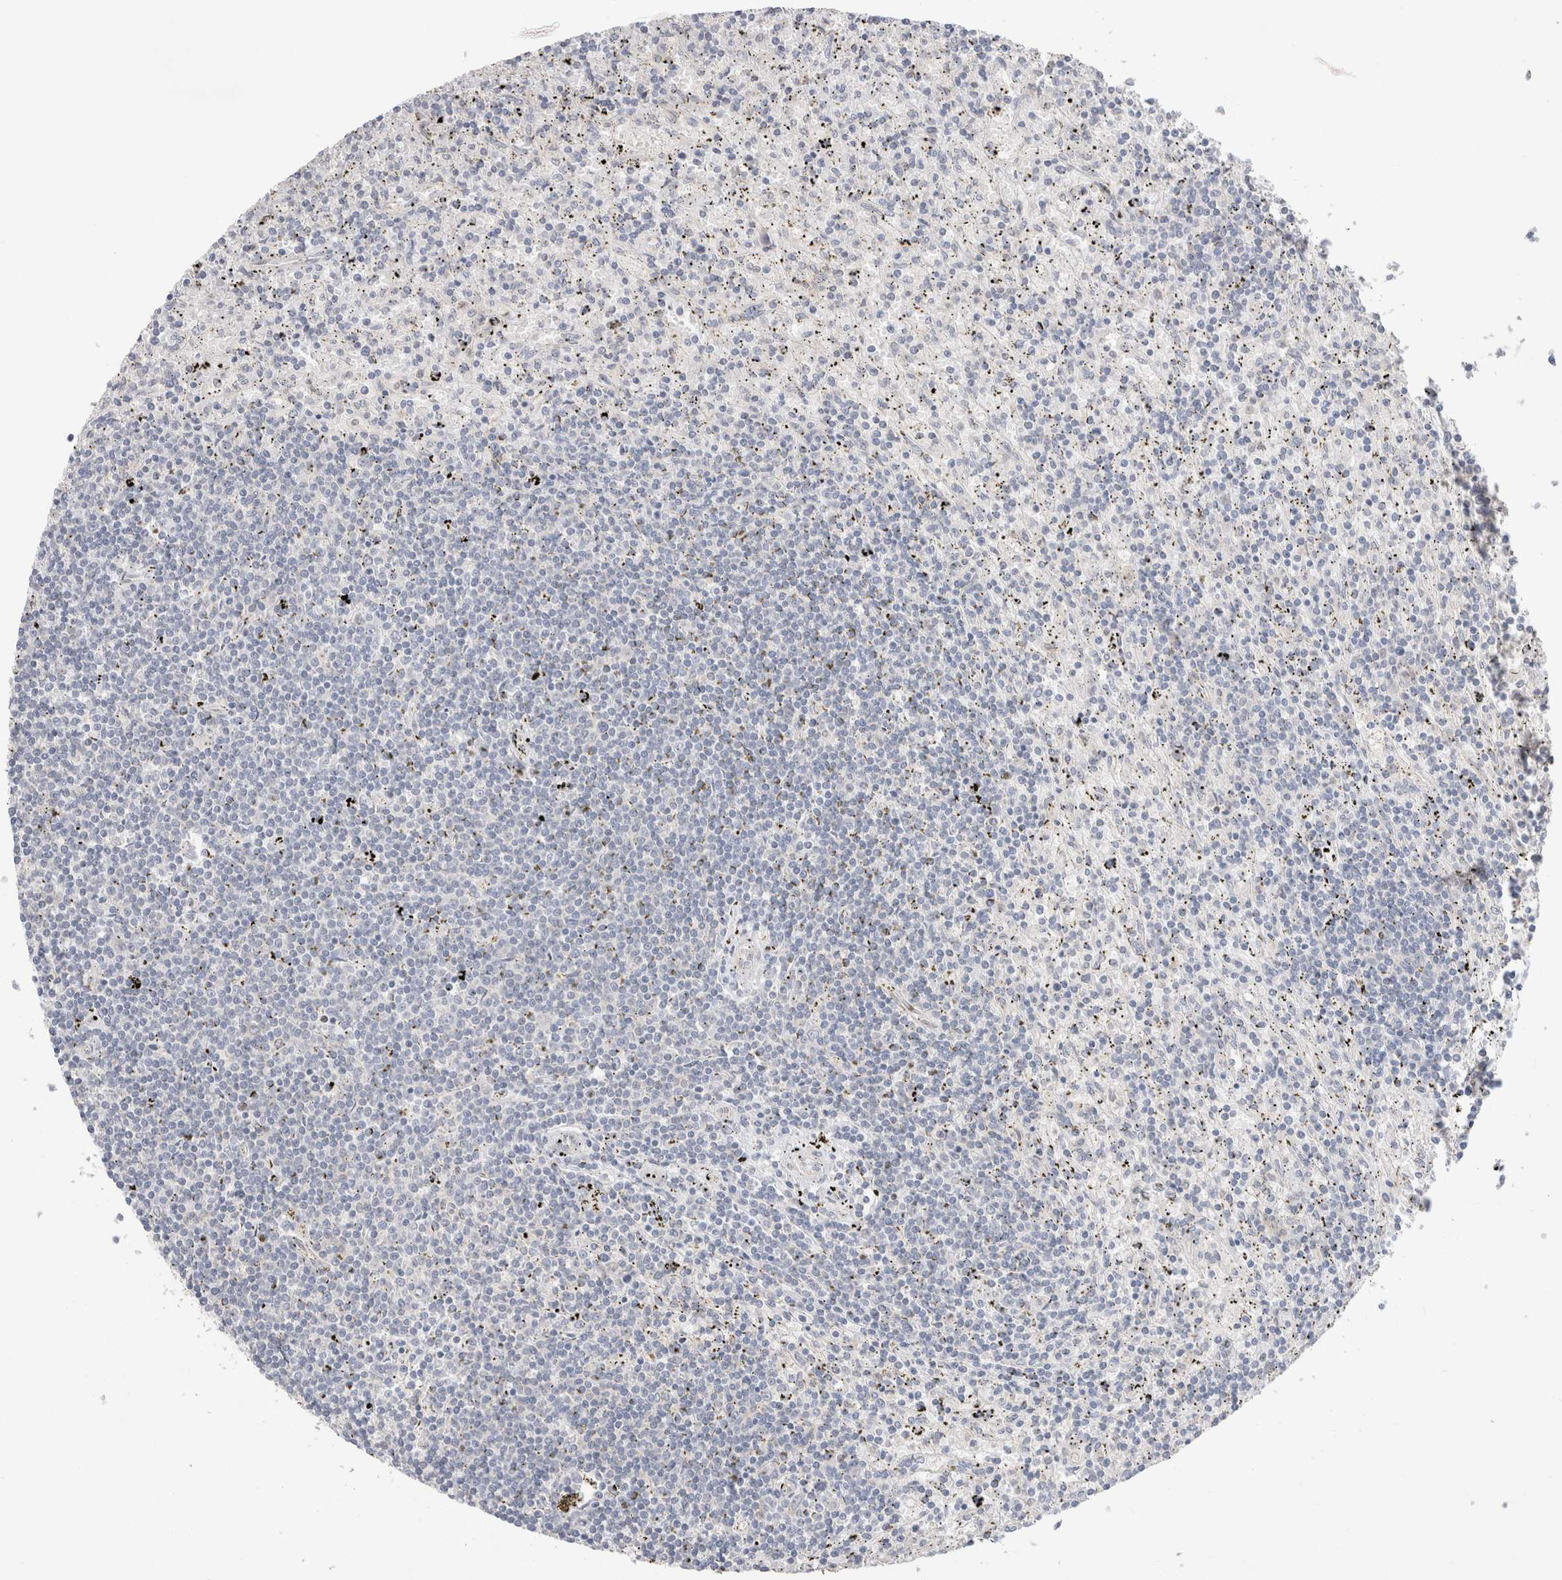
{"staining": {"intensity": "negative", "quantity": "none", "location": "none"}, "tissue": "lymphoma", "cell_type": "Tumor cells", "image_type": "cancer", "snomed": [{"axis": "morphology", "description": "Malignant lymphoma, non-Hodgkin's type, Low grade"}, {"axis": "topography", "description": "Spleen"}], "caption": "The immunohistochemistry (IHC) photomicrograph has no significant expression in tumor cells of malignant lymphoma, non-Hodgkin's type (low-grade) tissue.", "gene": "BICD2", "patient": {"sex": "male", "age": 76}}